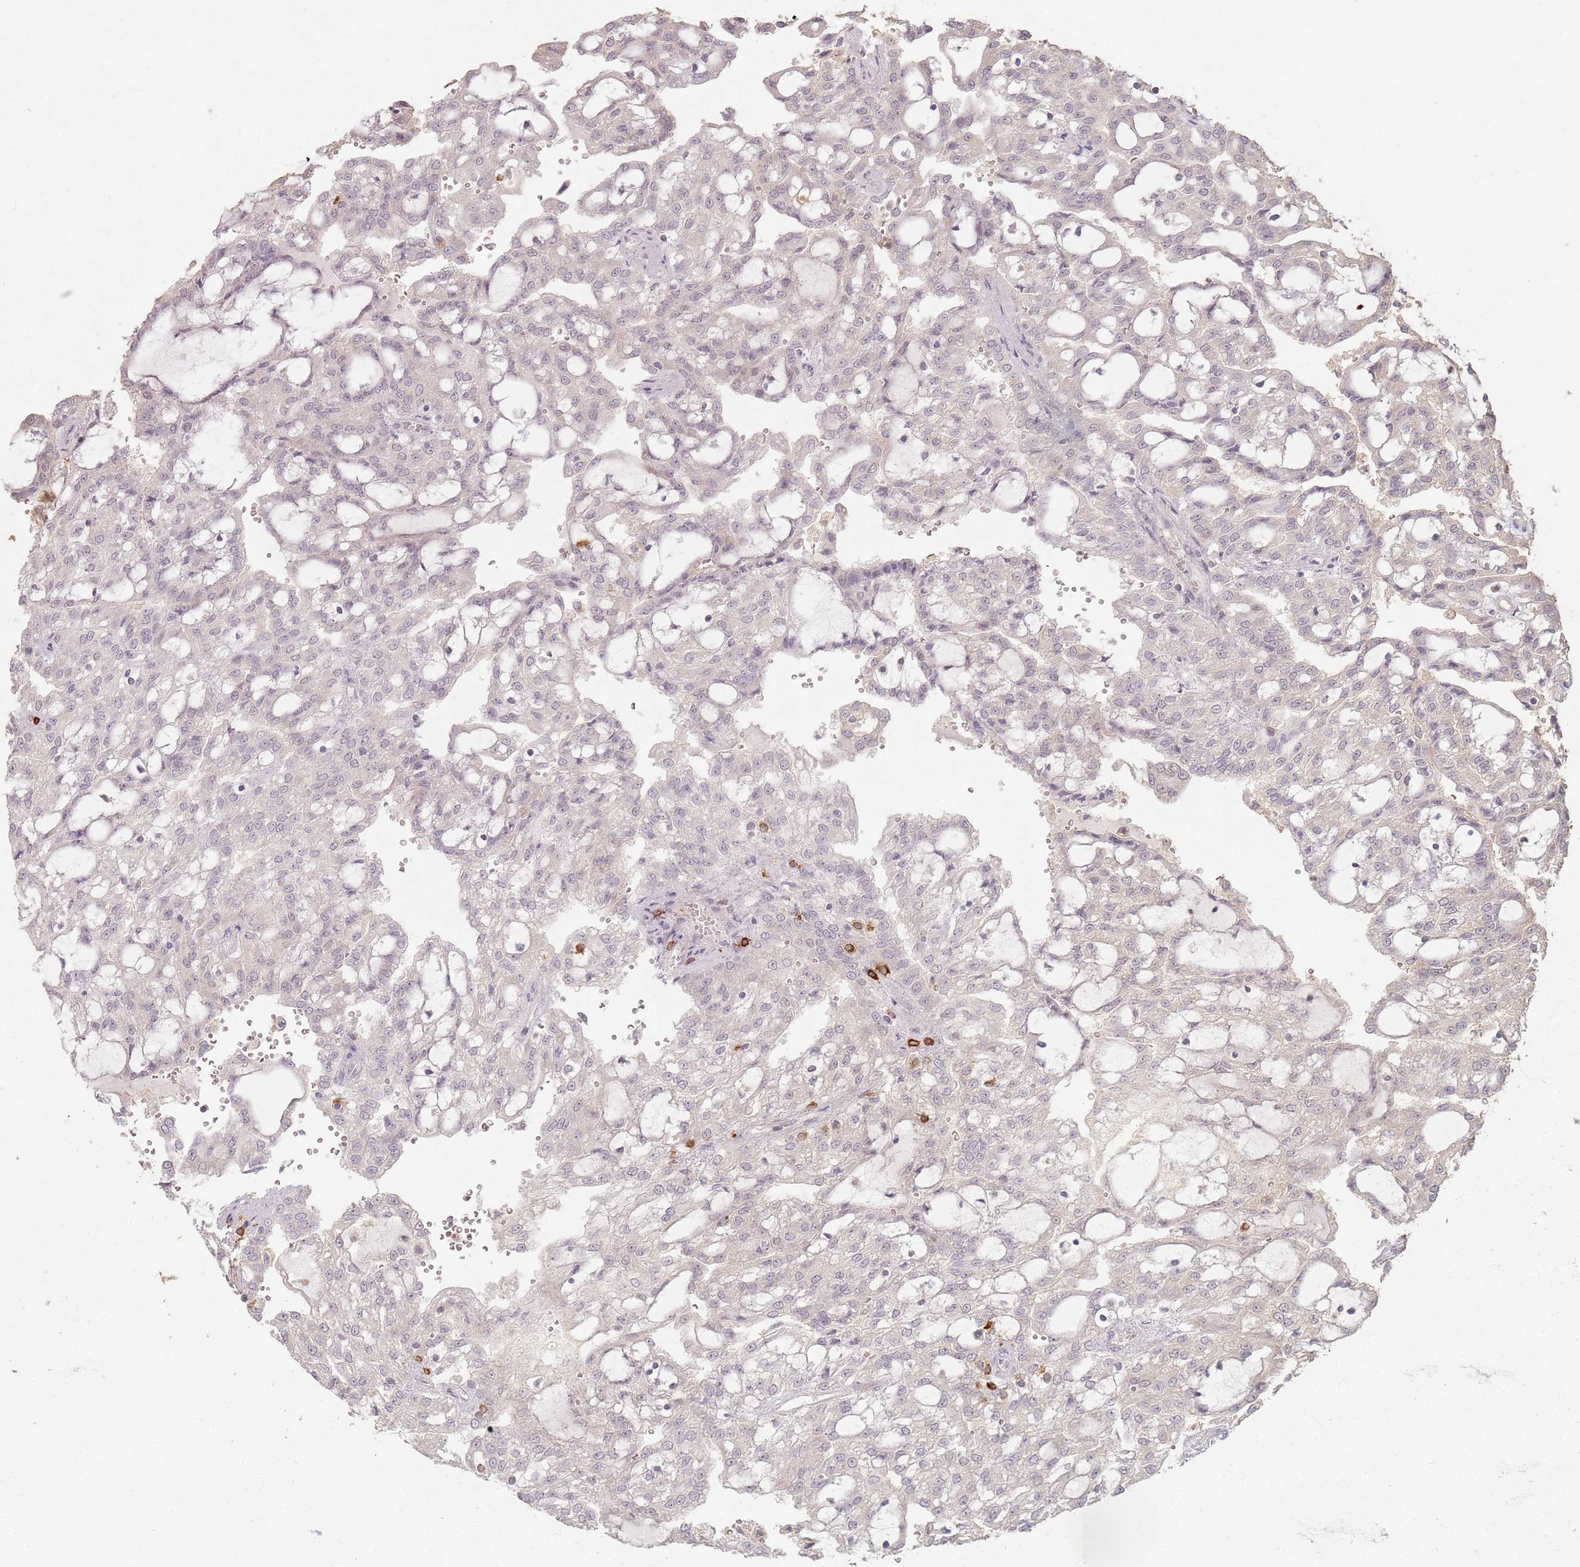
{"staining": {"intensity": "negative", "quantity": "none", "location": "none"}, "tissue": "renal cancer", "cell_type": "Tumor cells", "image_type": "cancer", "snomed": [{"axis": "morphology", "description": "Adenocarcinoma, NOS"}, {"axis": "topography", "description": "Kidney"}], "caption": "Tumor cells show no significant expression in renal cancer (adenocarcinoma).", "gene": "CCDC168", "patient": {"sex": "male", "age": 63}}